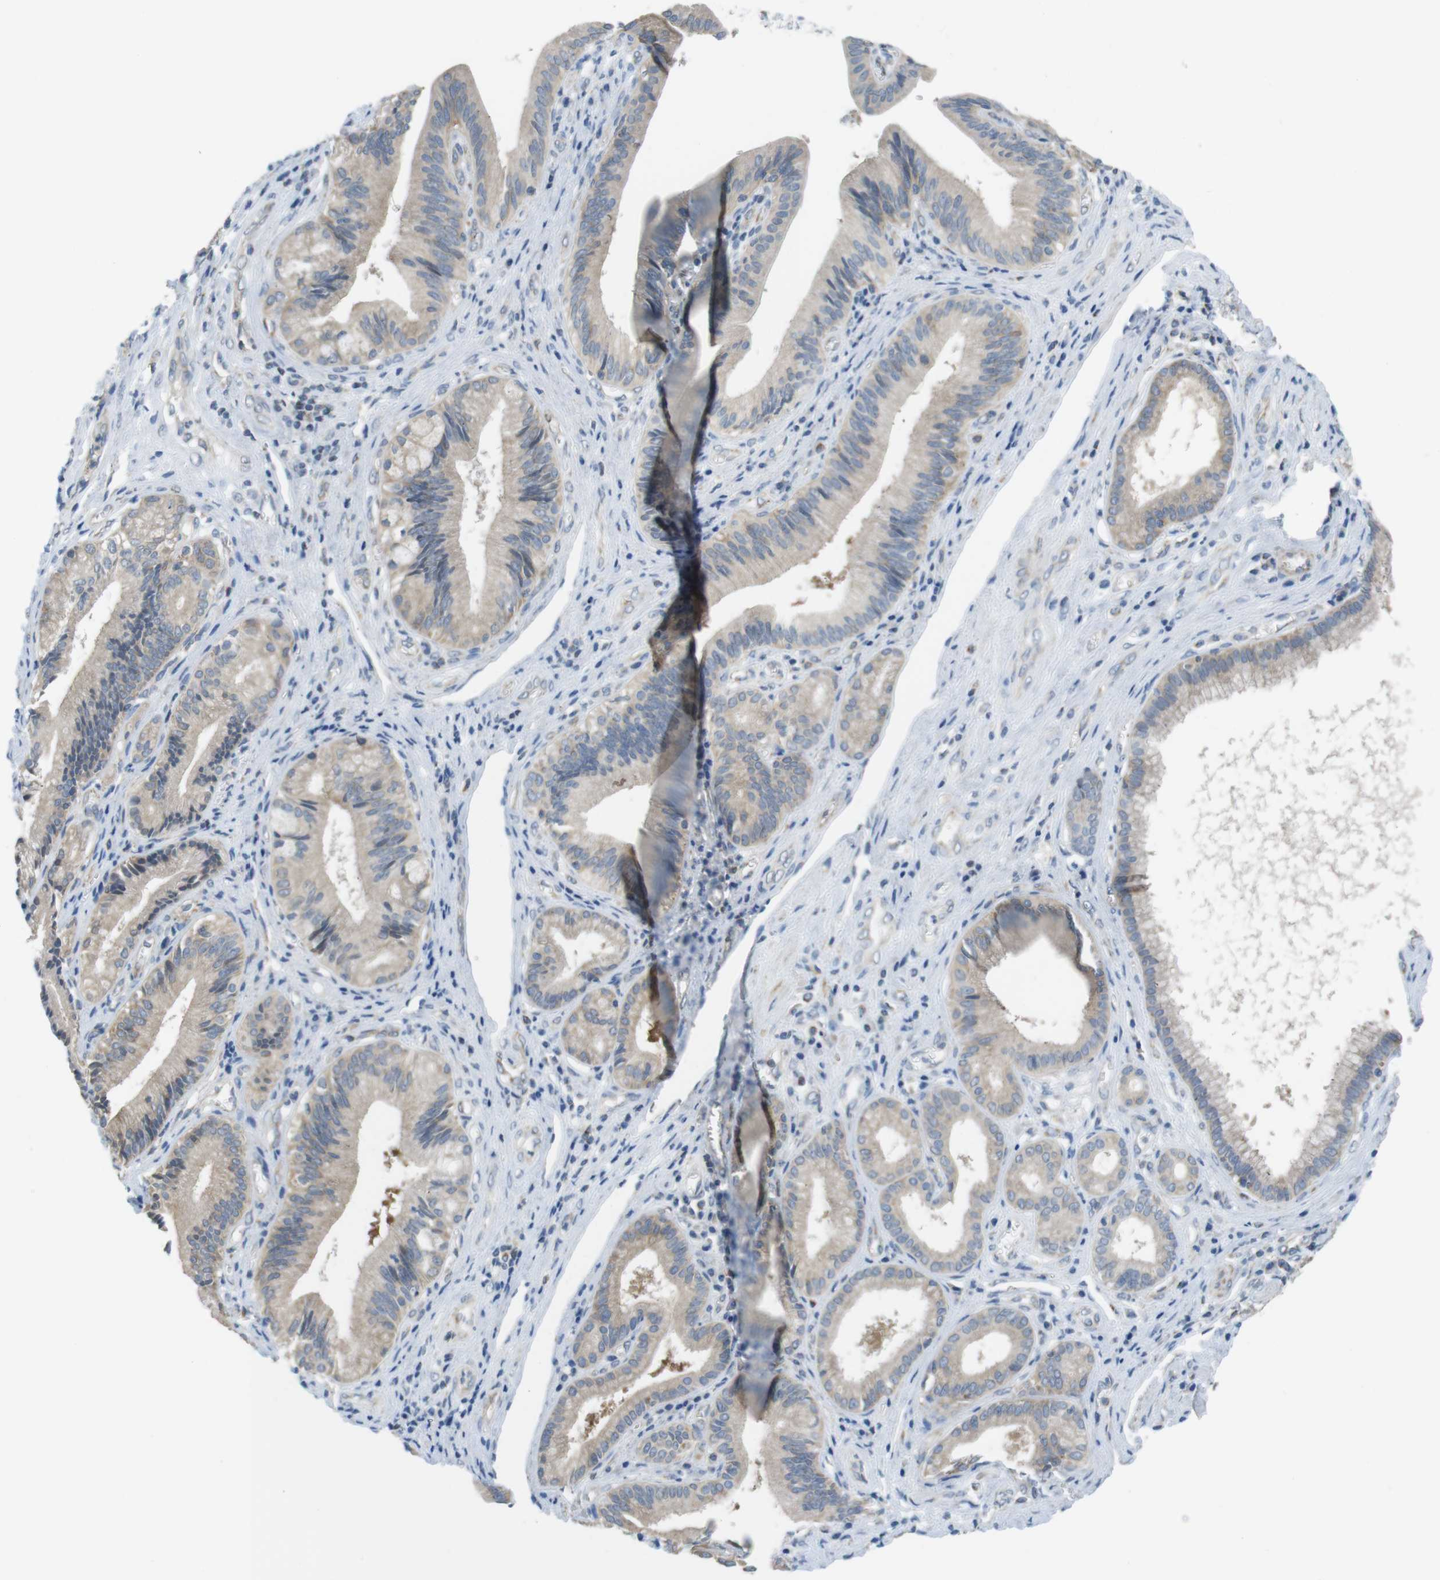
{"staining": {"intensity": "weak", "quantity": ">75%", "location": "cytoplasmic/membranous"}, "tissue": "pancreatic cancer", "cell_type": "Tumor cells", "image_type": "cancer", "snomed": [{"axis": "morphology", "description": "Adenocarcinoma, NOS"}, {"axis": "topography", "description": "Pancreas"}], "caption": "Pancreatic cancer was stained to show a protein in brown. There is low levels of weak cytoplasmic/membranous staining in approximately >75% of tumor cells.", "gene": "GRIK2", "patient": {"sex": "female", "age": 75}}